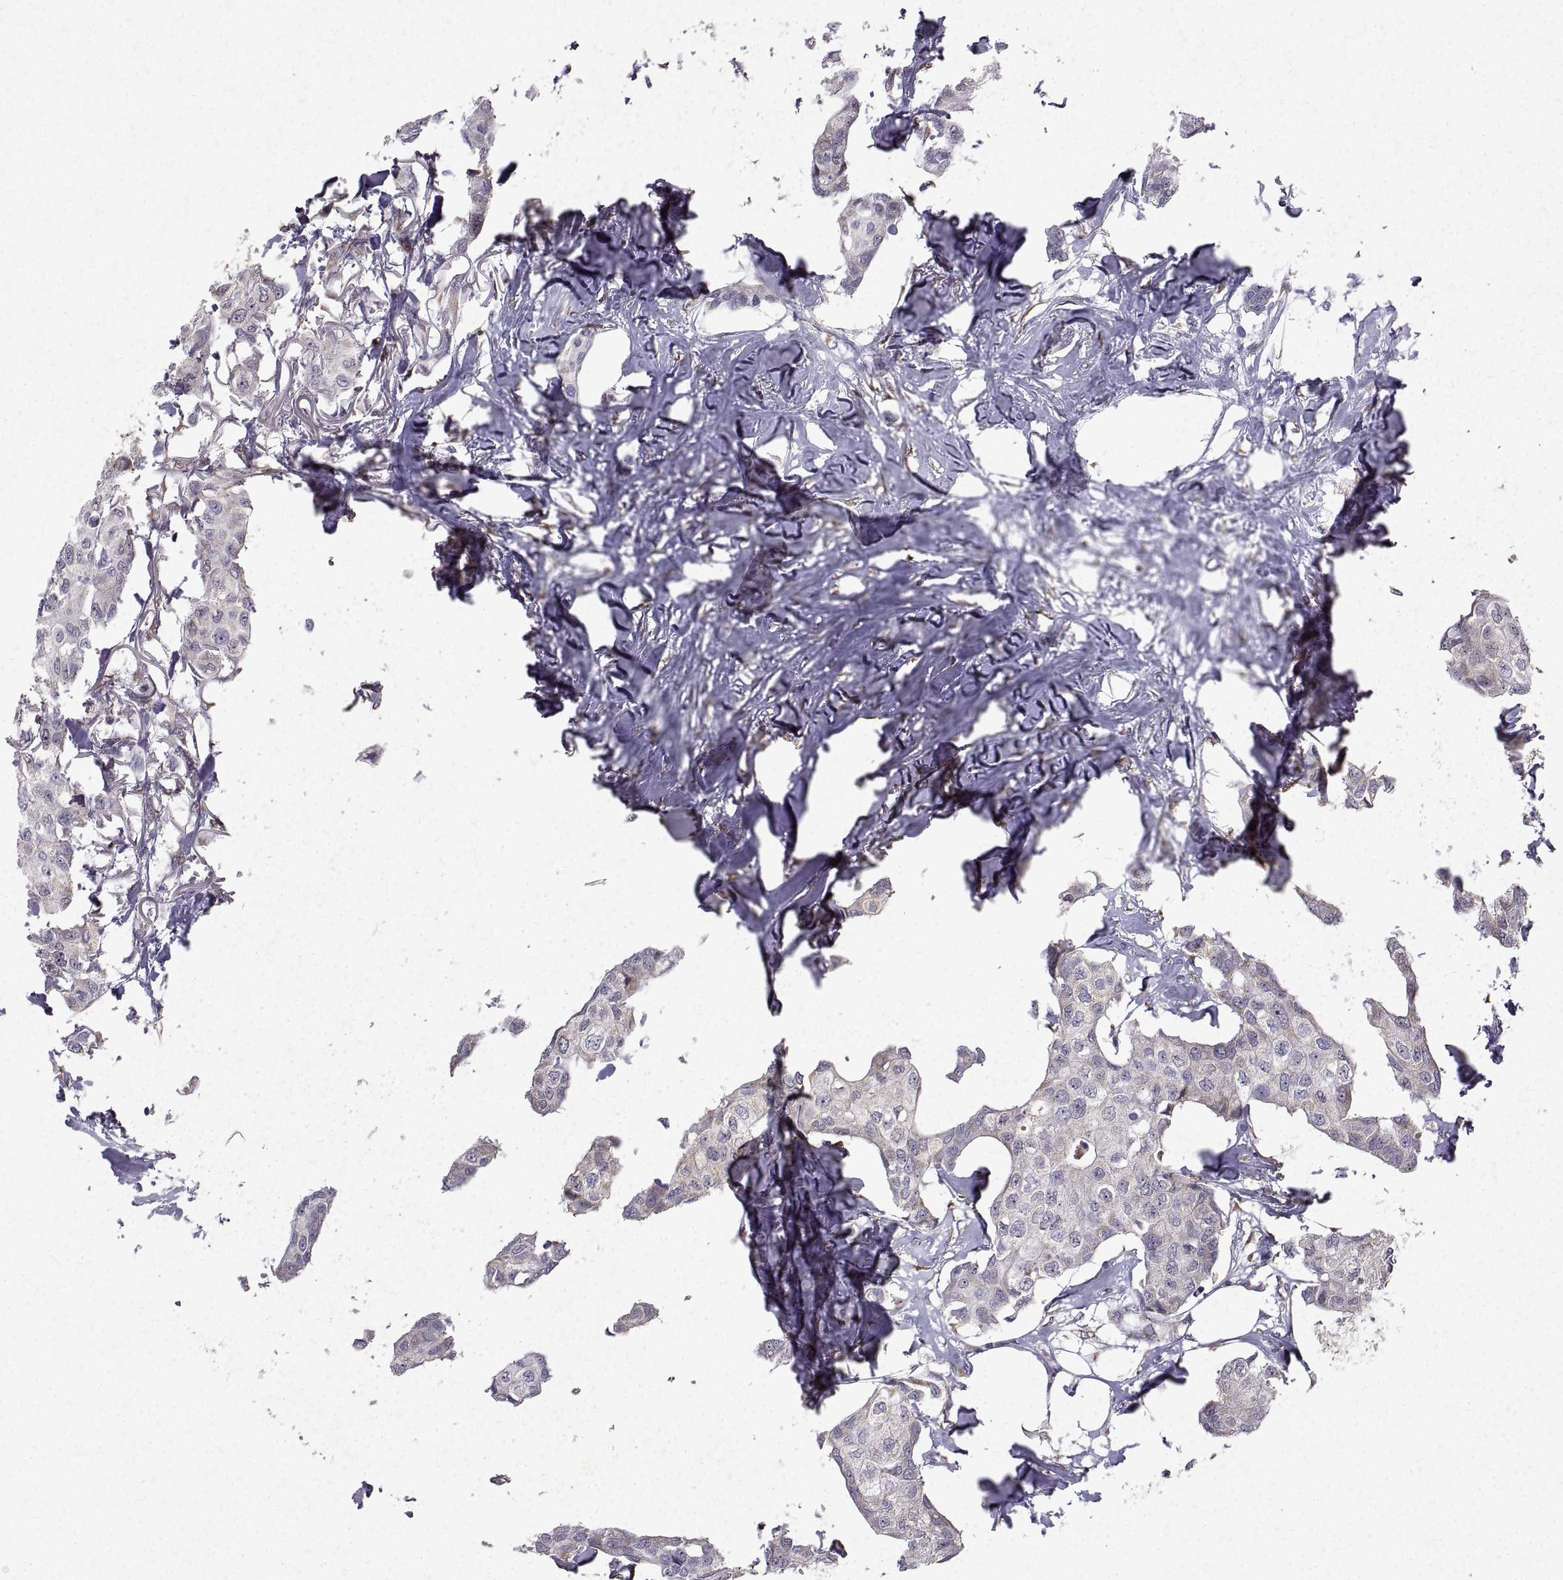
{"staining": {"intensity": "moderate", "quantity": "<25%", "location": "cytoplasmic/membranous"}, "tissue": "breast cancer", "cell_type": "Tumor cells", "image_type": "cancer", "snomed": [{"axis": "morphology", "description": "Duct carcinoma"}, {"axis": "topography", "description": "Breast"}], "caption": "Protein expression by immunohistochemistry (IHC) reveals moderate cytoplasmic/membranous positivity in approximately <25% of tumor cells in invasive ductal carcinoma (breast). (brown staining indicates protein expression, while blue staining denotes nuclei).", "gene": "MANBAL", "patient": {"sex": "female", "age": 80}}